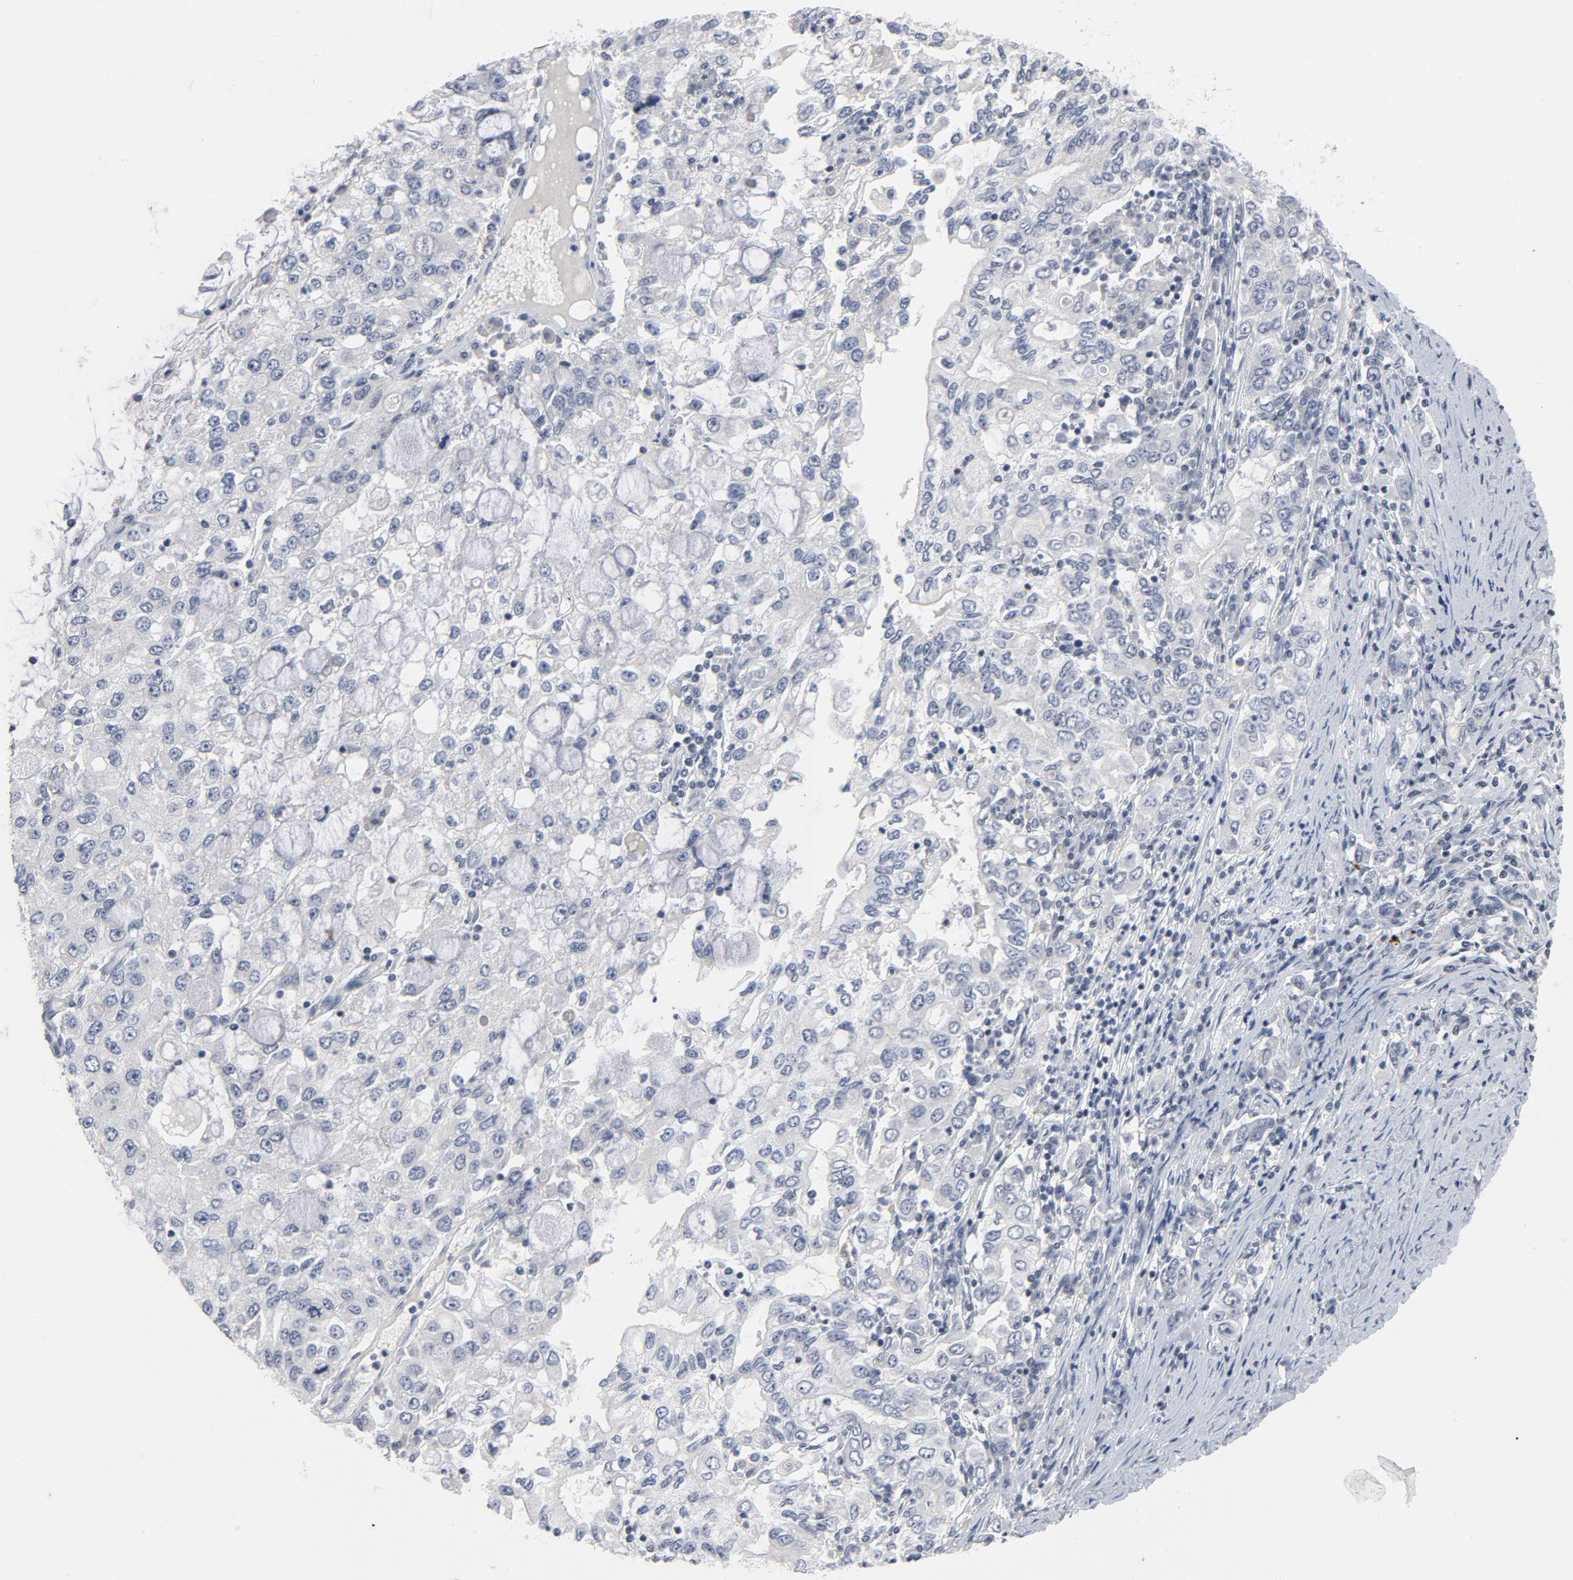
{"staining": {"intensity": "negative", "quantity": "none", "location": "none"}, "tissue": "stomach cancer", "cell_type": "Tumor cells", "image_type": "cancer", "snomed": [{"axis": "morphology", "description": "Adenocarcinoma, NOS"}, {"axis": "topography", "description": "Stomach, lower"}], "caption": "High power microscopy micrograph of an immunohistochemistry micrograph of stomach cancer, revealing no significant staining in tumor cells.", "gene": "GABPA", "patient": {"sex": "female", "age": 72}}